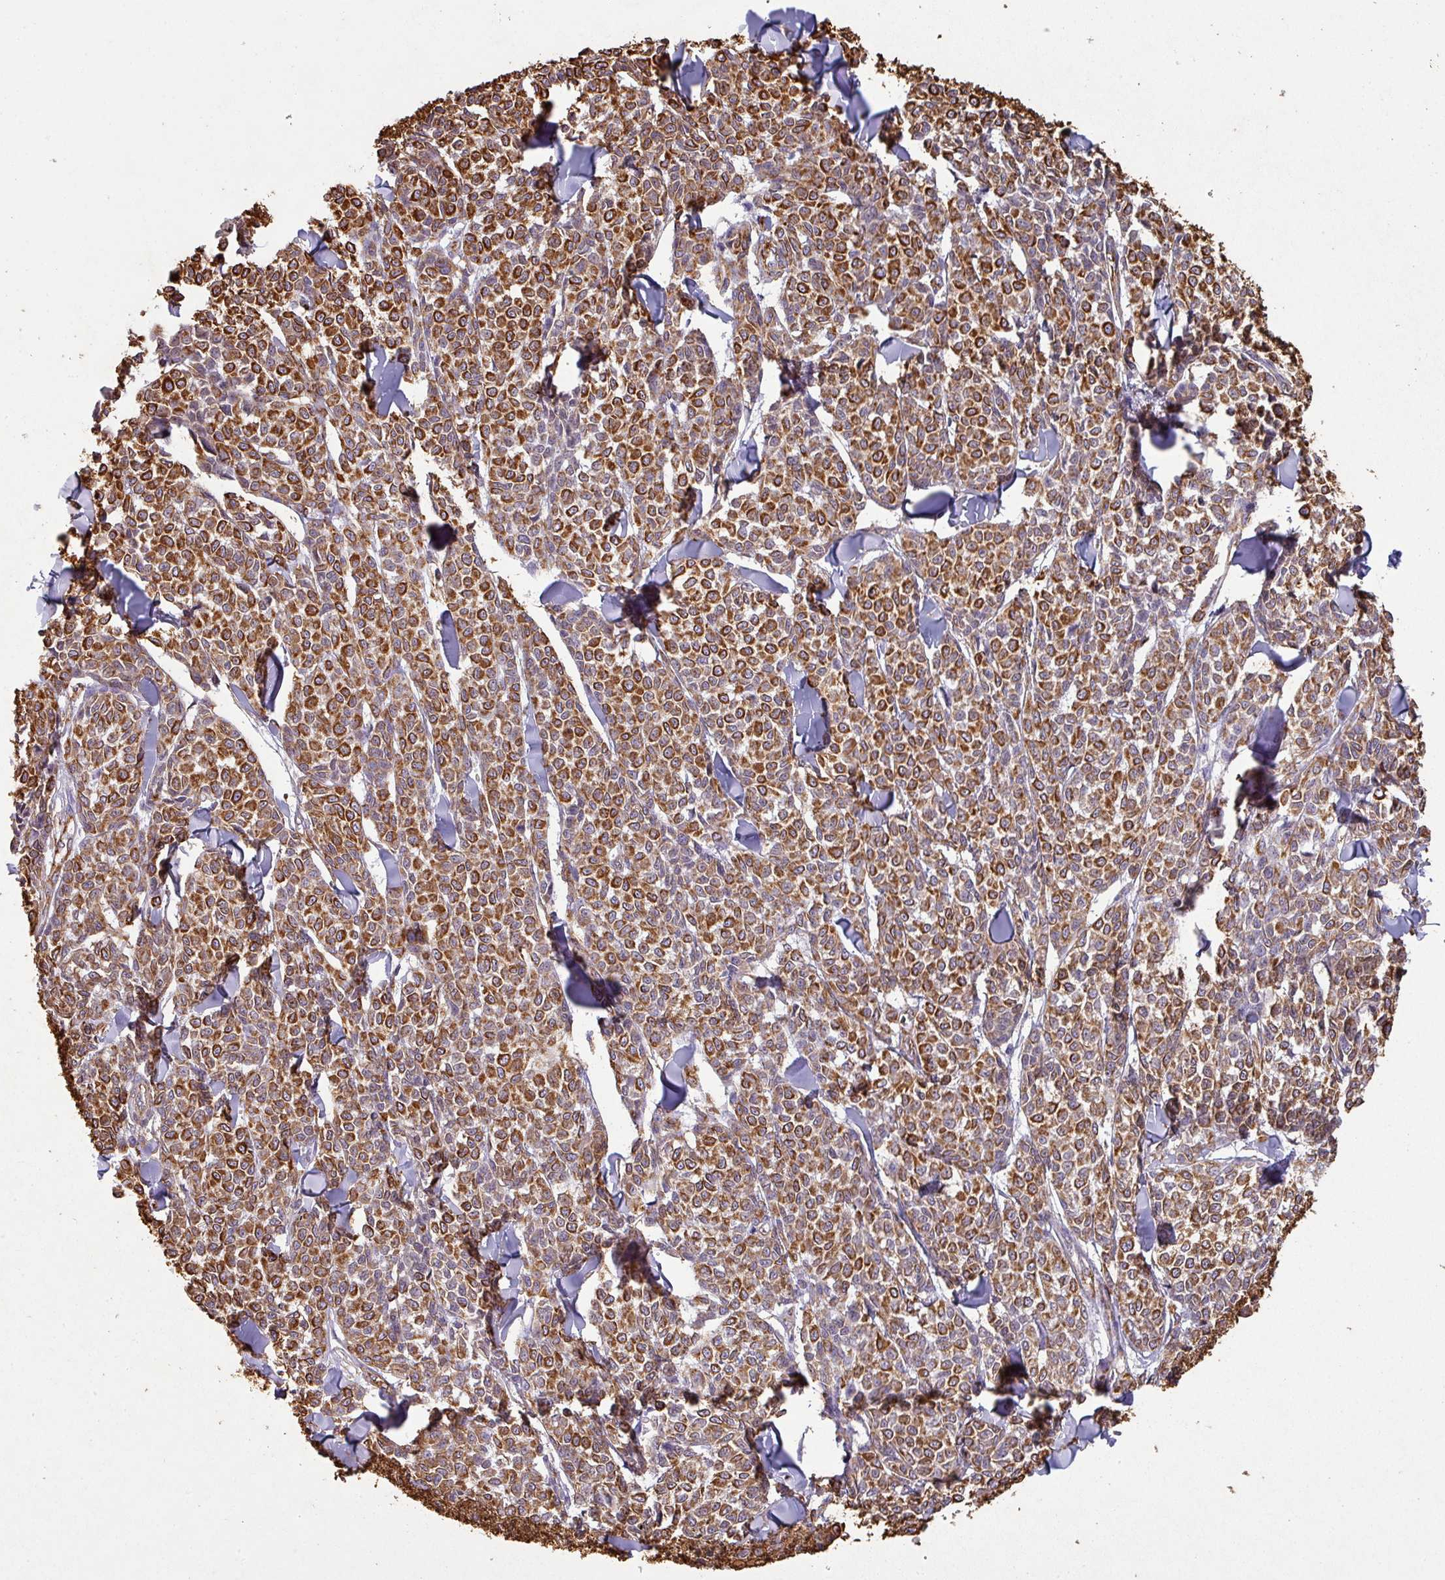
{"staining": {"intensity": "strong", "quantity": ">75%", "location": "cytoplasmic/membranous"}, "tissue": "melanoma", "cell_type": "Tumor cells", "image_type": "cancer", "snomed": [{"axis": "morphology", "description": "Malignant melanoma, NOS"}, {"axis": "topography", "description": "Skin"}], "caption": "Approximately >75% of tumor cells in malignant melanoma reveal strong cytoplasmic/membranous protein staining as visualized by brown immunohistochemical staining.", "gene": "ZNF280C", "patient": {"sex": "male", "age": 46}}